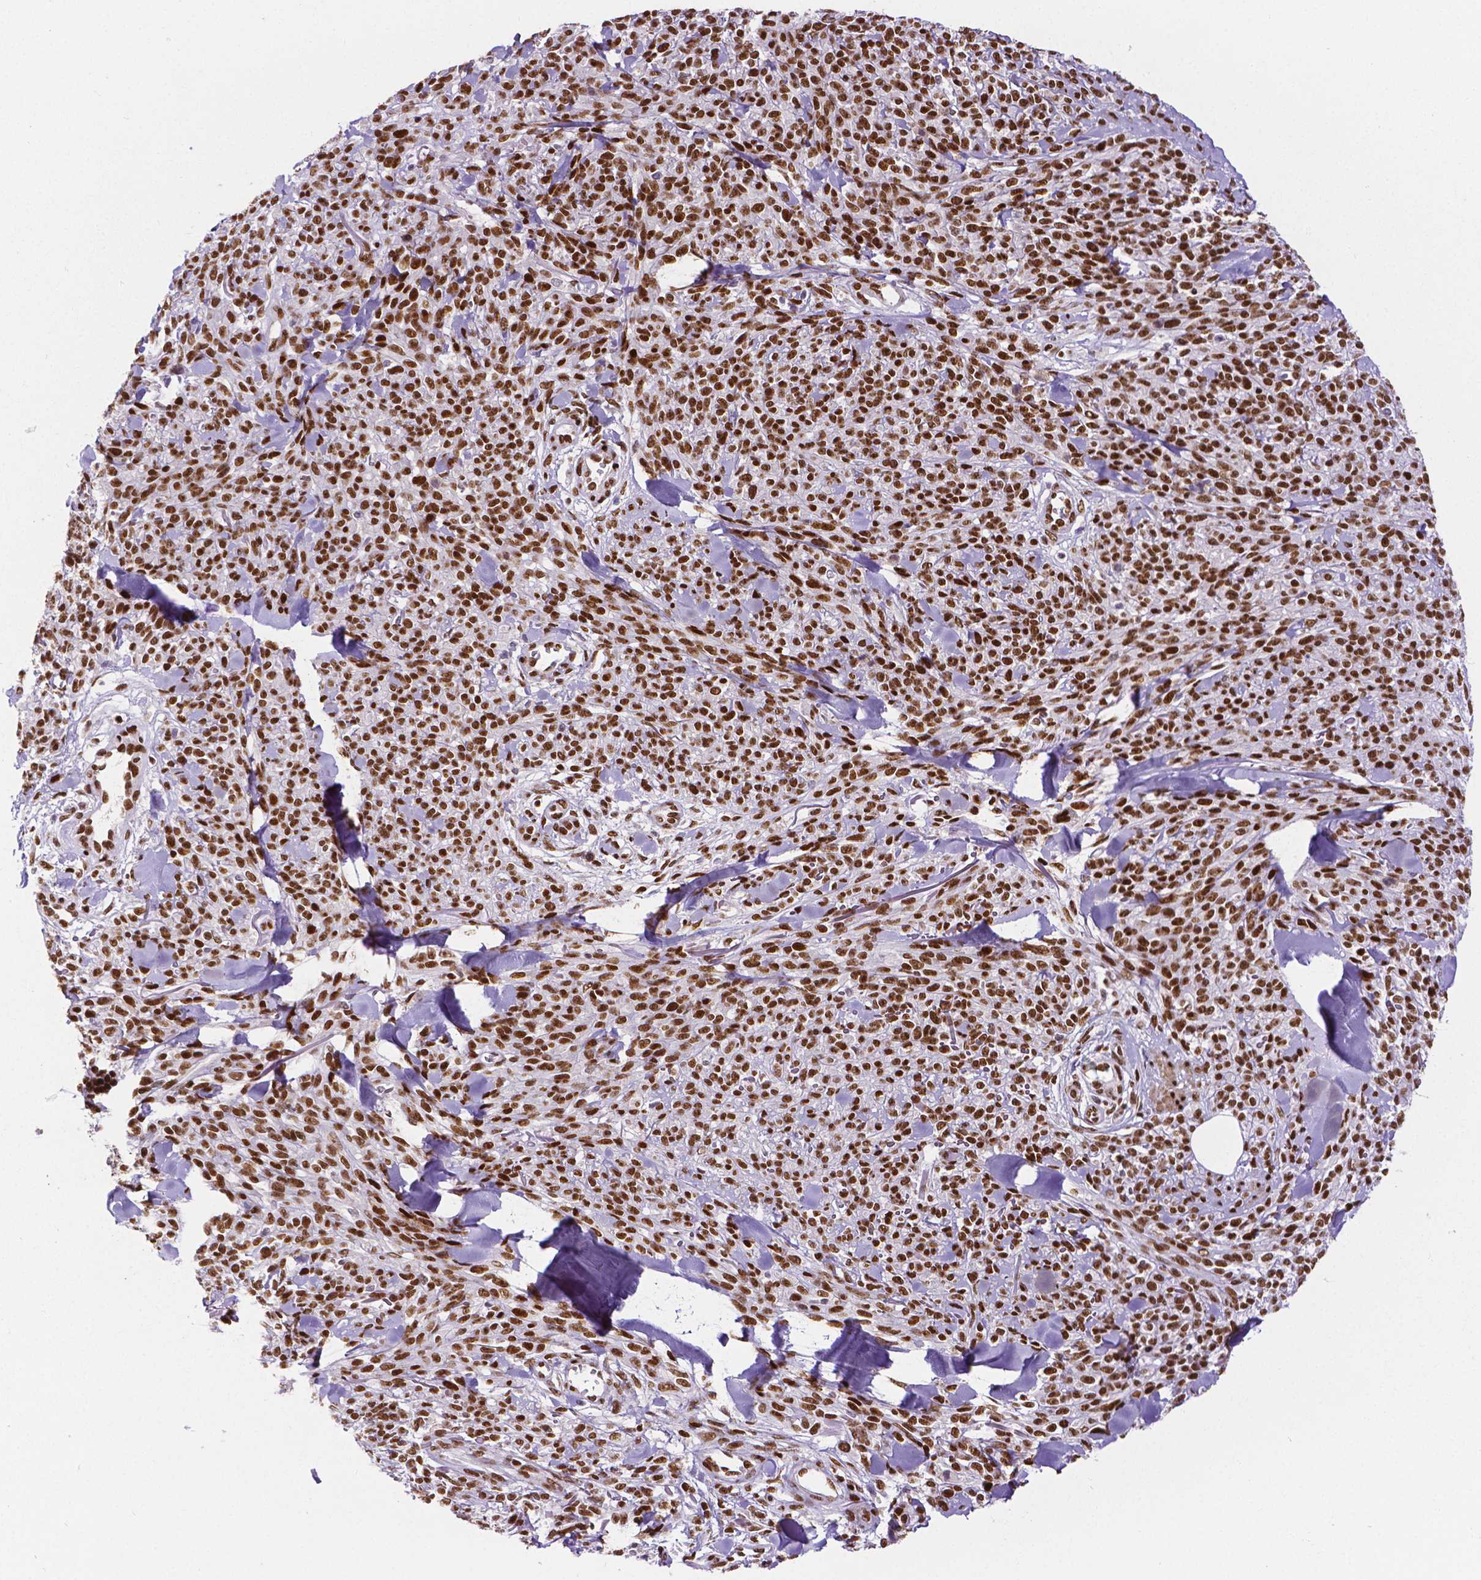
{"staining": {"intensity": "strong", "quantity": ">75%", "location": "nuclear"}, "tissue": "melanoma", "cell_type": "Tumor cells", "image_type": "cancer", "snomed": [{"axis": "morphology", "description": "Malignant melanoma, NOS"}, {"axis": "topography", "description": "Skin"}, {"axis": "topography", "description": "Skin of trunk"}], "caption": "IHC staining of malignant melanoma, which displays high levels of strong nuclear staining in about >75% of tumor cells indicating strong nuclear protein staining. The staining was performed using DAB (brown) for protein detection and nuclei were counterstained in hematoxylin (blue).", "gene": "CTCF", "patient": {"sex": "male", "age": 74}}